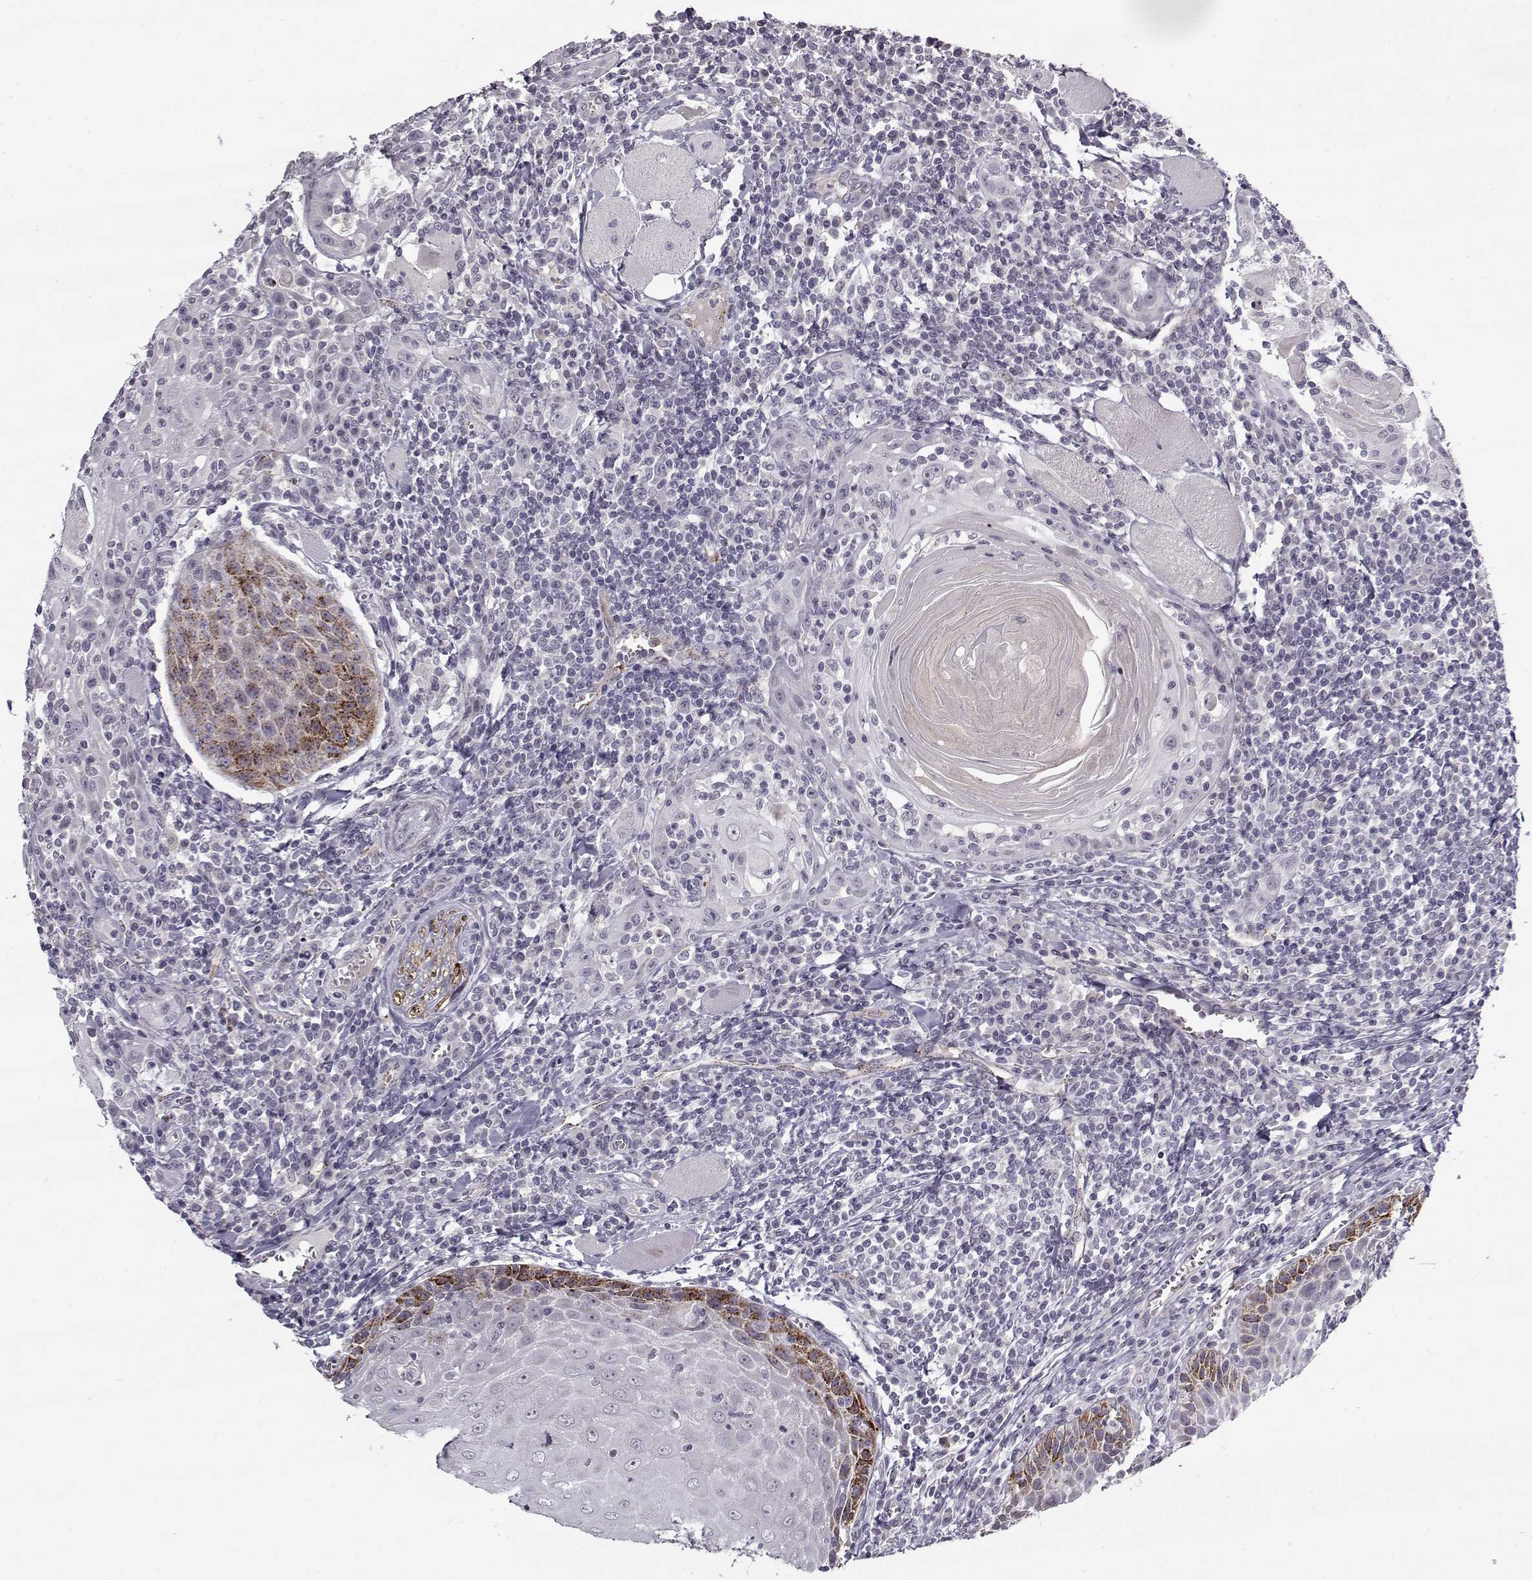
{"staining": {"intensity": "negative", "quantity": "none", "location": "none"}, "tissue": "head and neck cancer", "cell_type": "Tumor cells", "image_type": "cancer", "snomed": [{"axis": "morphology", "description": "Normal tissue, NOS"}, {"axis": "morphology", "description": "Squamous cell carcinoma, NOS"}, {"axis": "topography", "description": "Oral tissue"}, {"axis": "topography", "description": "Head-Neck"}], "caption": "Immunohistochemical staining of human head and neck cancer displays no significant staining in tumor cells. (DAB (3,3'-diaminobenzidine) IHC with hematoxylin counter stain).", "gene": "SNCA", "patient": {"sex": "male", "age": 52}}